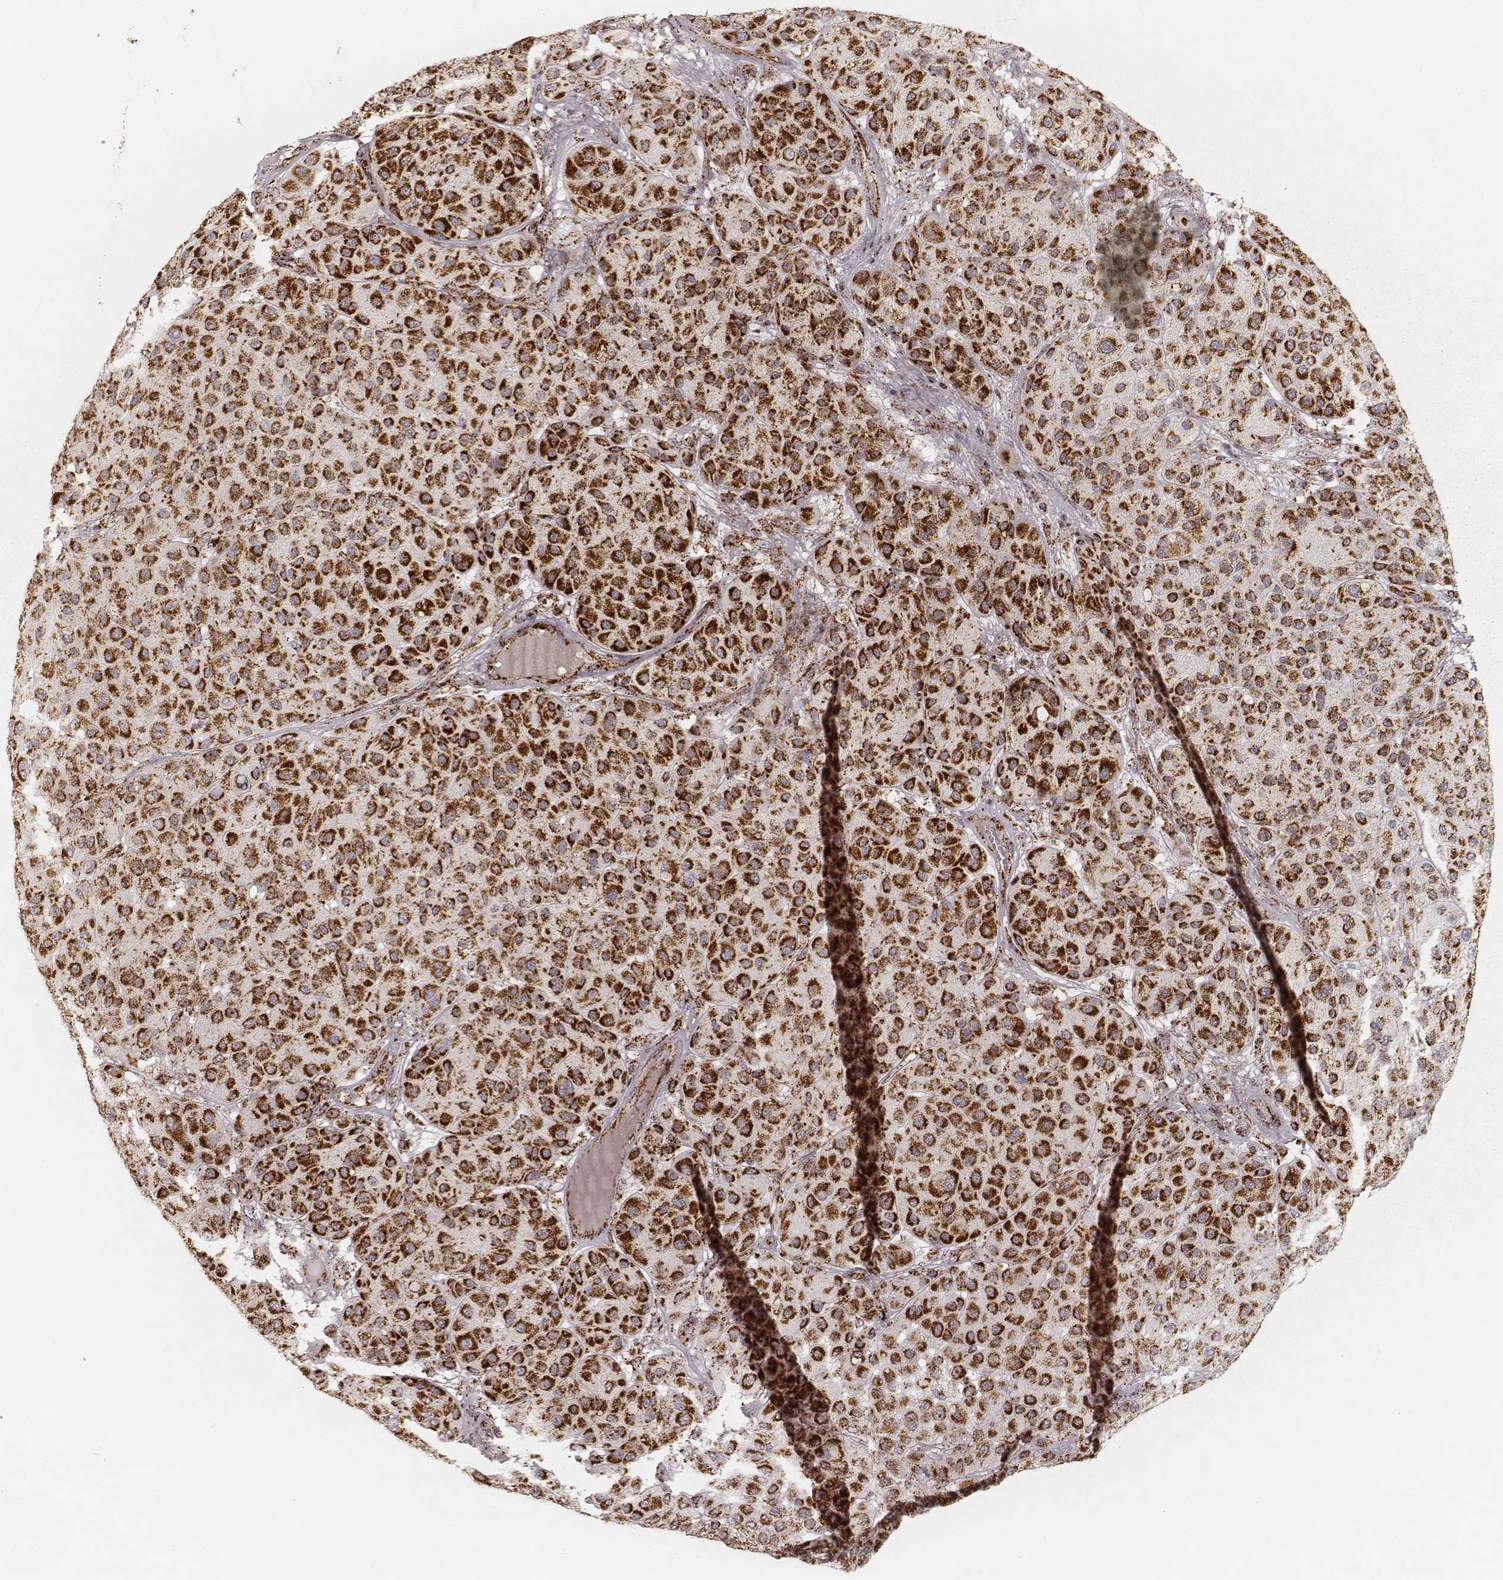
{"staining": {"intensity": "strong", "quantity": ">75%", "location": "cytoplasmic/membranous"}, "tissue": "melanoma", "cell_type": "Tumor cells", "image_type": "cancer", "snomed": [{"axis": "morphology", "description": "Malignant melanoma, Metastatic site"}, {"axis": "topography", "description": "Smooth muscle"}], "caption": "A high amount of strong cytoplasmic/membranous staining is identified in about >75% of tumor cells in melanoma tissue. Nuclei are stained in blue.", "gene": "CS", "patient": {"sex": "male", "age": 41}}